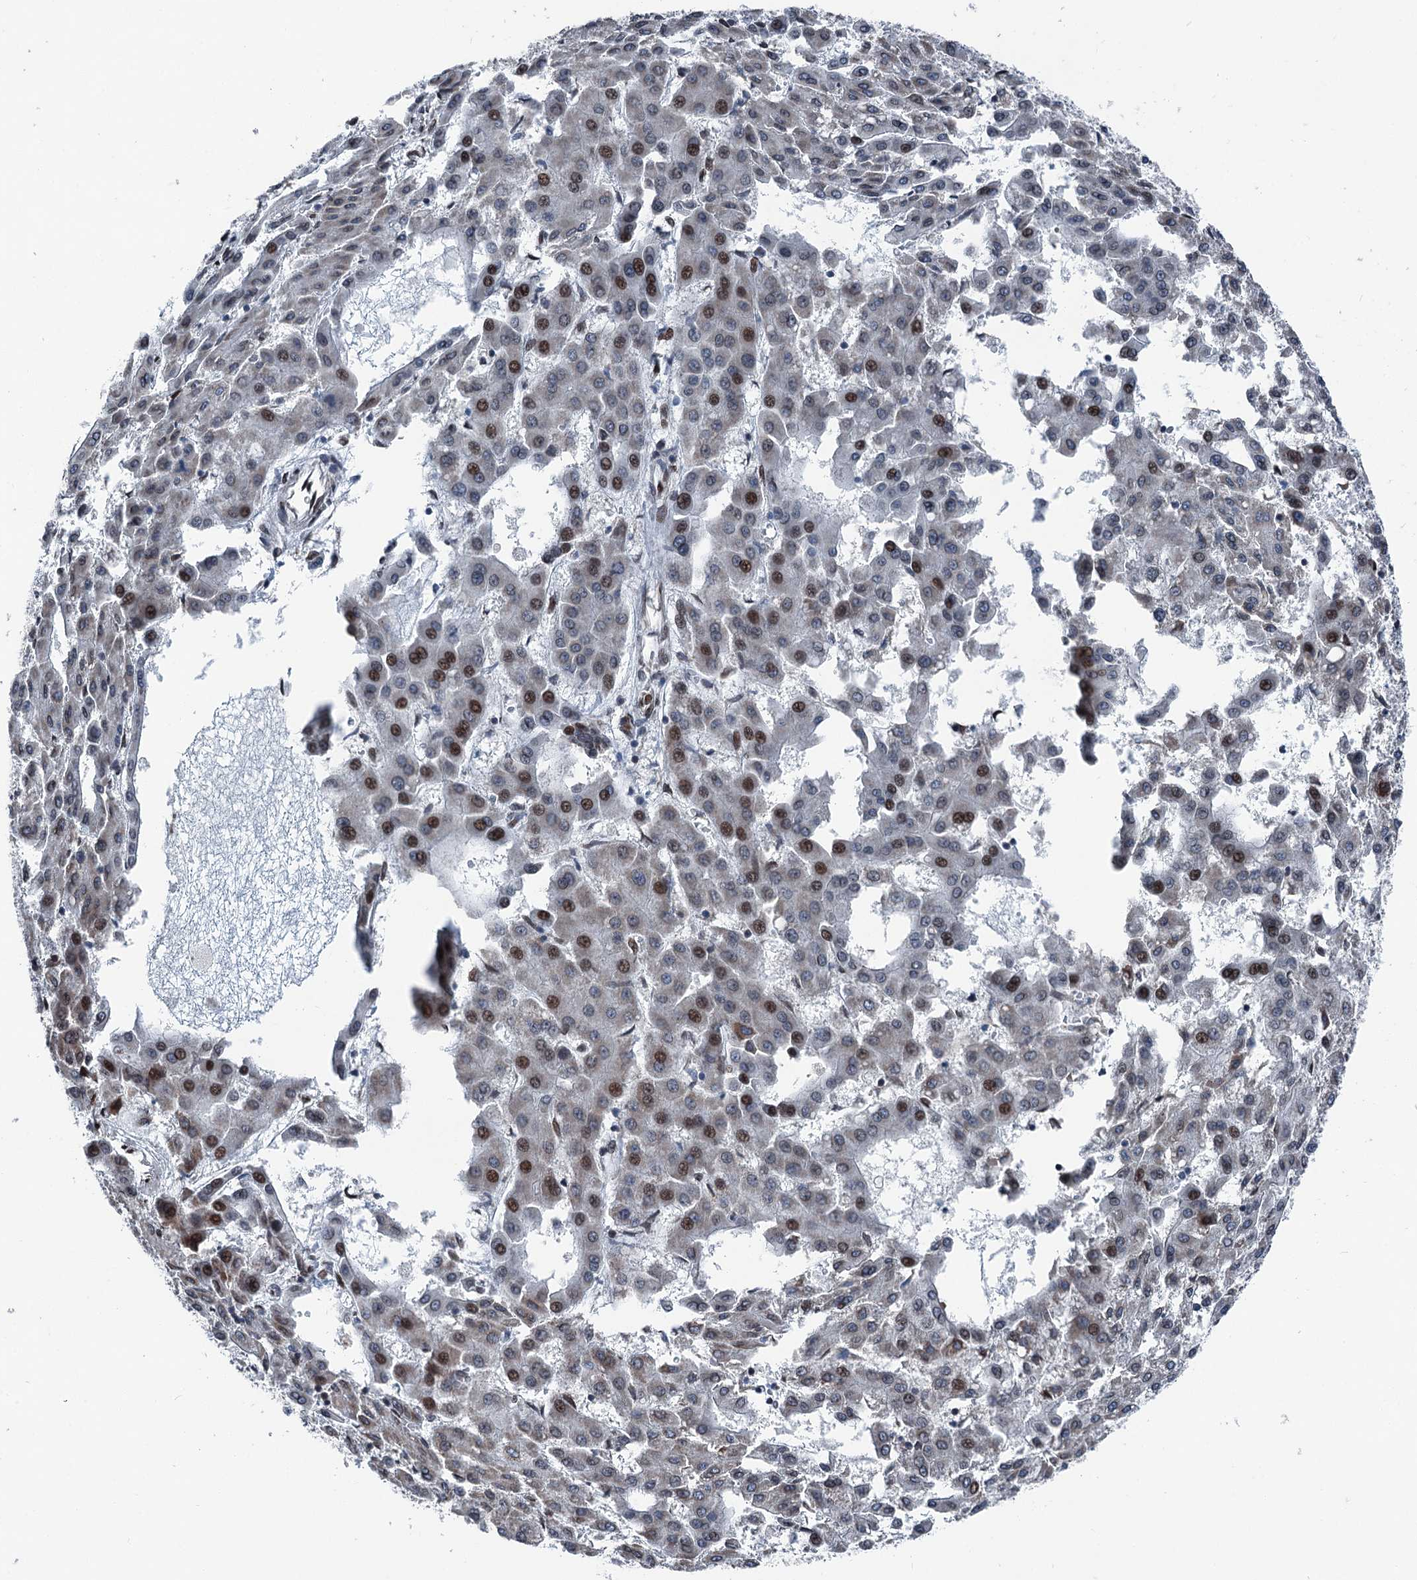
{"staining": {"intensity": "moderate", "quantity": "<25%", "location": "nuclear"}, "tissue": "liver cancer", "cell_type": "Tumor cells", "image_type": "cancer", "snomed": [{"axis": "morphology", "description": "Carcinoma, Hepatocellular, NOS"}, {"axis": "topography", "description": "Liver"}], "caption": "The photomicrograph shows immunohistochemical staining of liver cancer. There is moderate nuclear staining is seen in about <25% of tumor cells.", "gene": "MRPL14", "patient": {"sex": "male", "age": 47}}